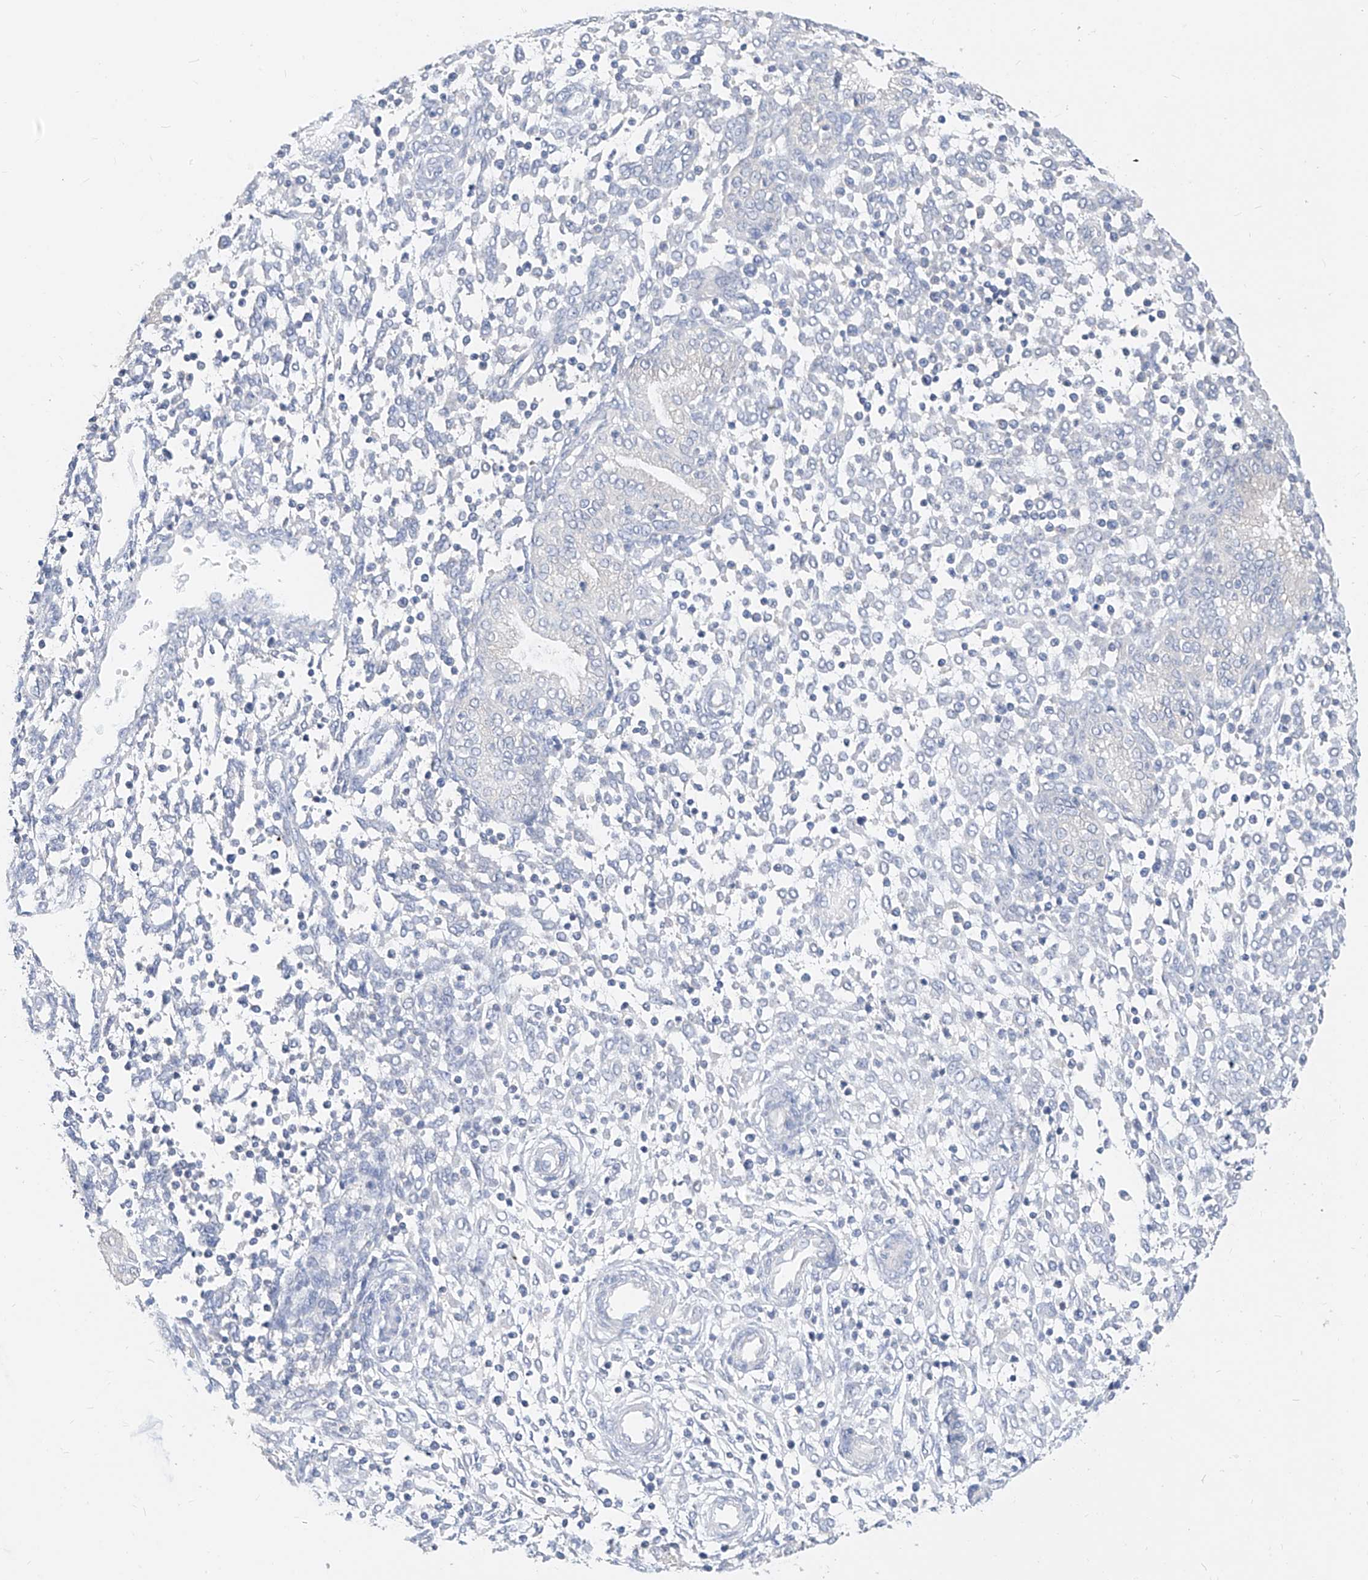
{"staining": {"intensity": "negative", "quantity": "none", "location": "none"}, "tissue": "endometrium", "cell_type": "Cells in endometrial stroma", "image_type": "normal", "snomed": [{"axis": "morphology", "description": "Normal tissue, NOS"}, {"axis": "topography", "description": "Endometrium"}], "caption": "The histopathology image reveals no staining of cells in endometrial stroma in benign endometrium.", "gene": "ZZEF1", "patient": {"sex": "female", "age": 53}}